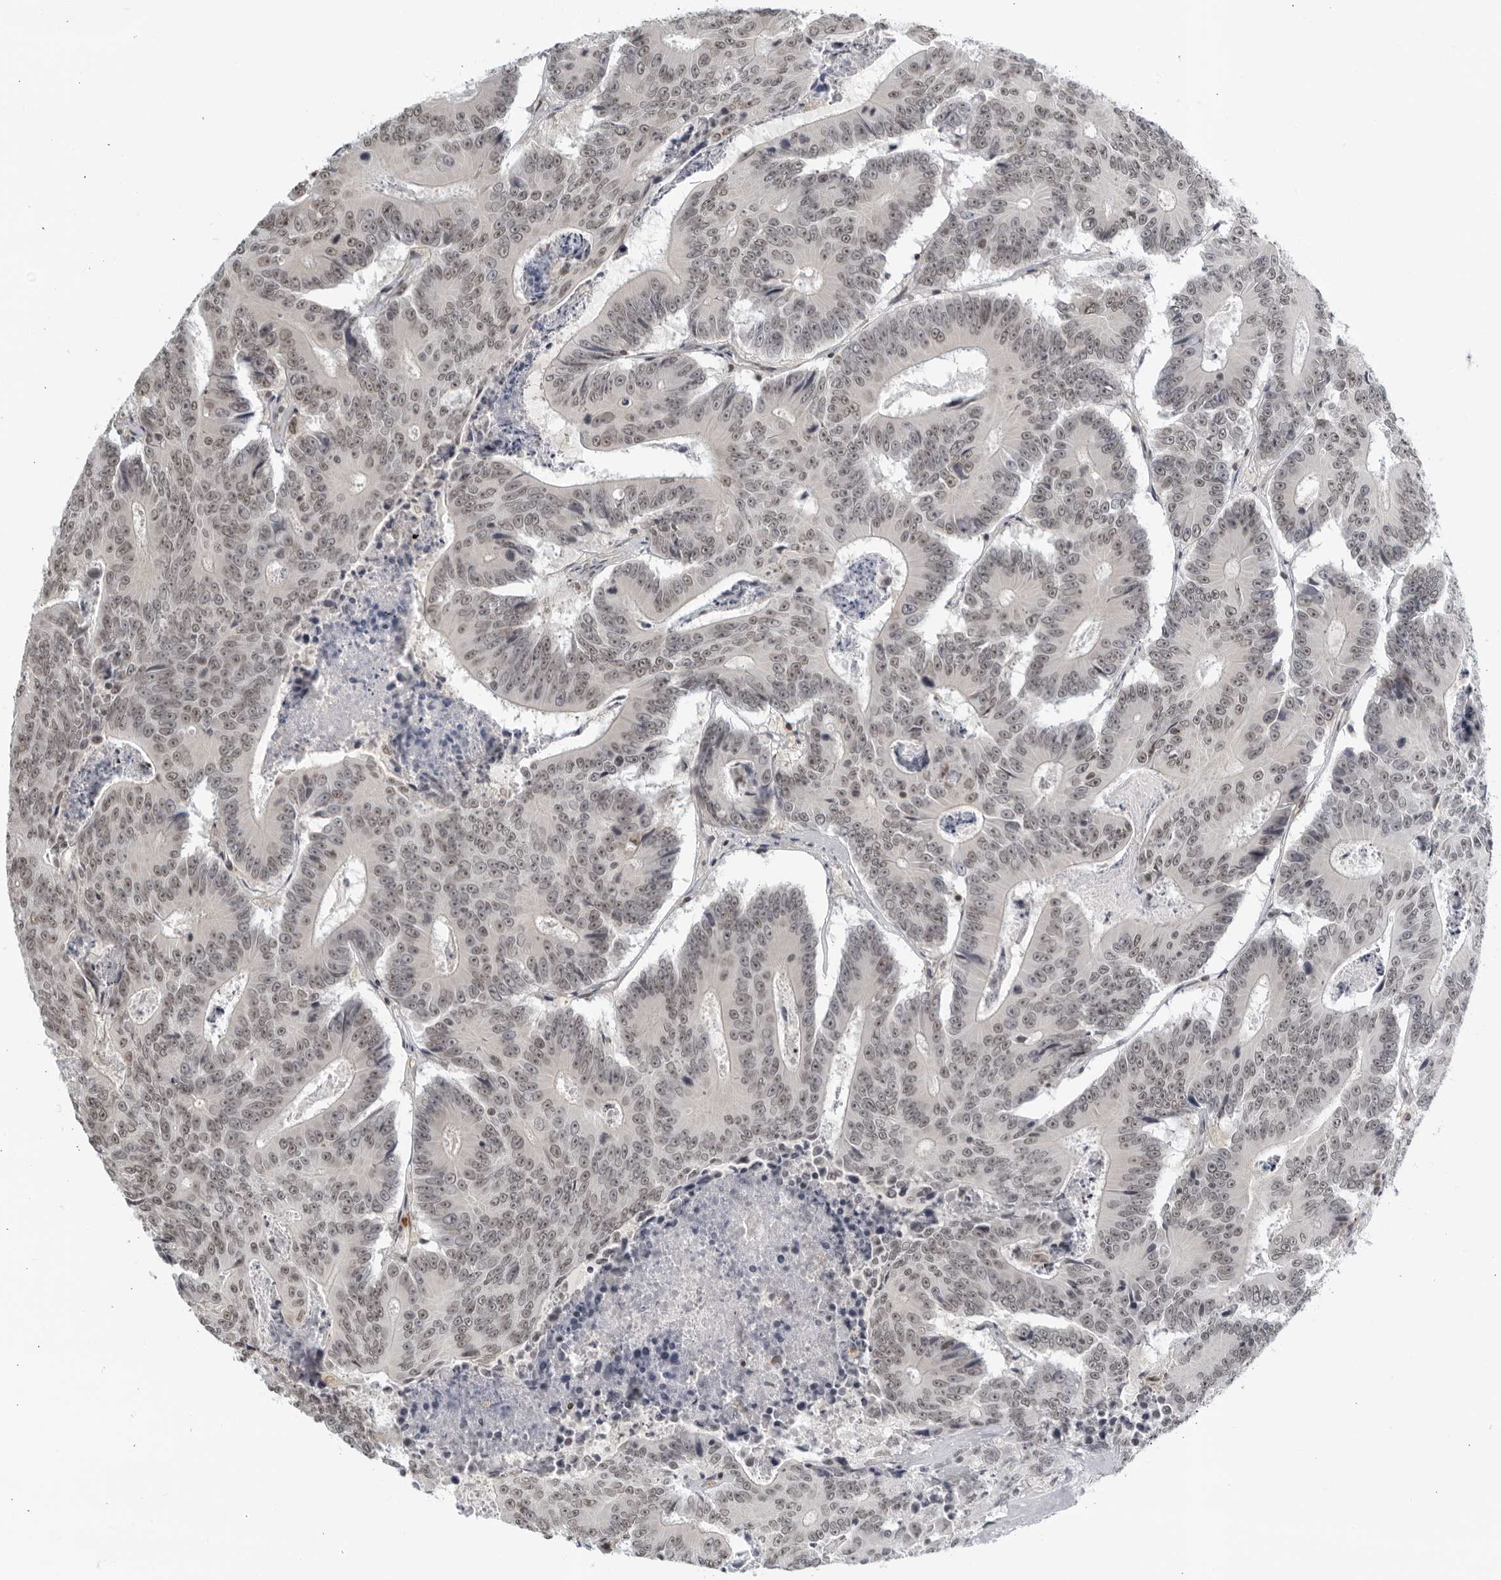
{"staining": {"intensity": "weak", "quantity": ">75%", "location": "nuclear"}, "tissue": "colorectal cancer", "cell_type": "Tumor cells", "image_type": "cancer", "snomed": [{"axis": "morphology", "description": "Adenocarcinoma, NOS"}, {"axis": "topography", "description": "Colon"}], "caption": "IHC photomicrograph of neoplastic tissue: colorectal cancer stained using immunohistochemistry exhibits low levels of weak protein expression localized specifically in the nuclear of tumor cells, appearing as a nuclear brown color.", "gene": "CC2D1B", "patient": {"sex": "male", "age": 83}}